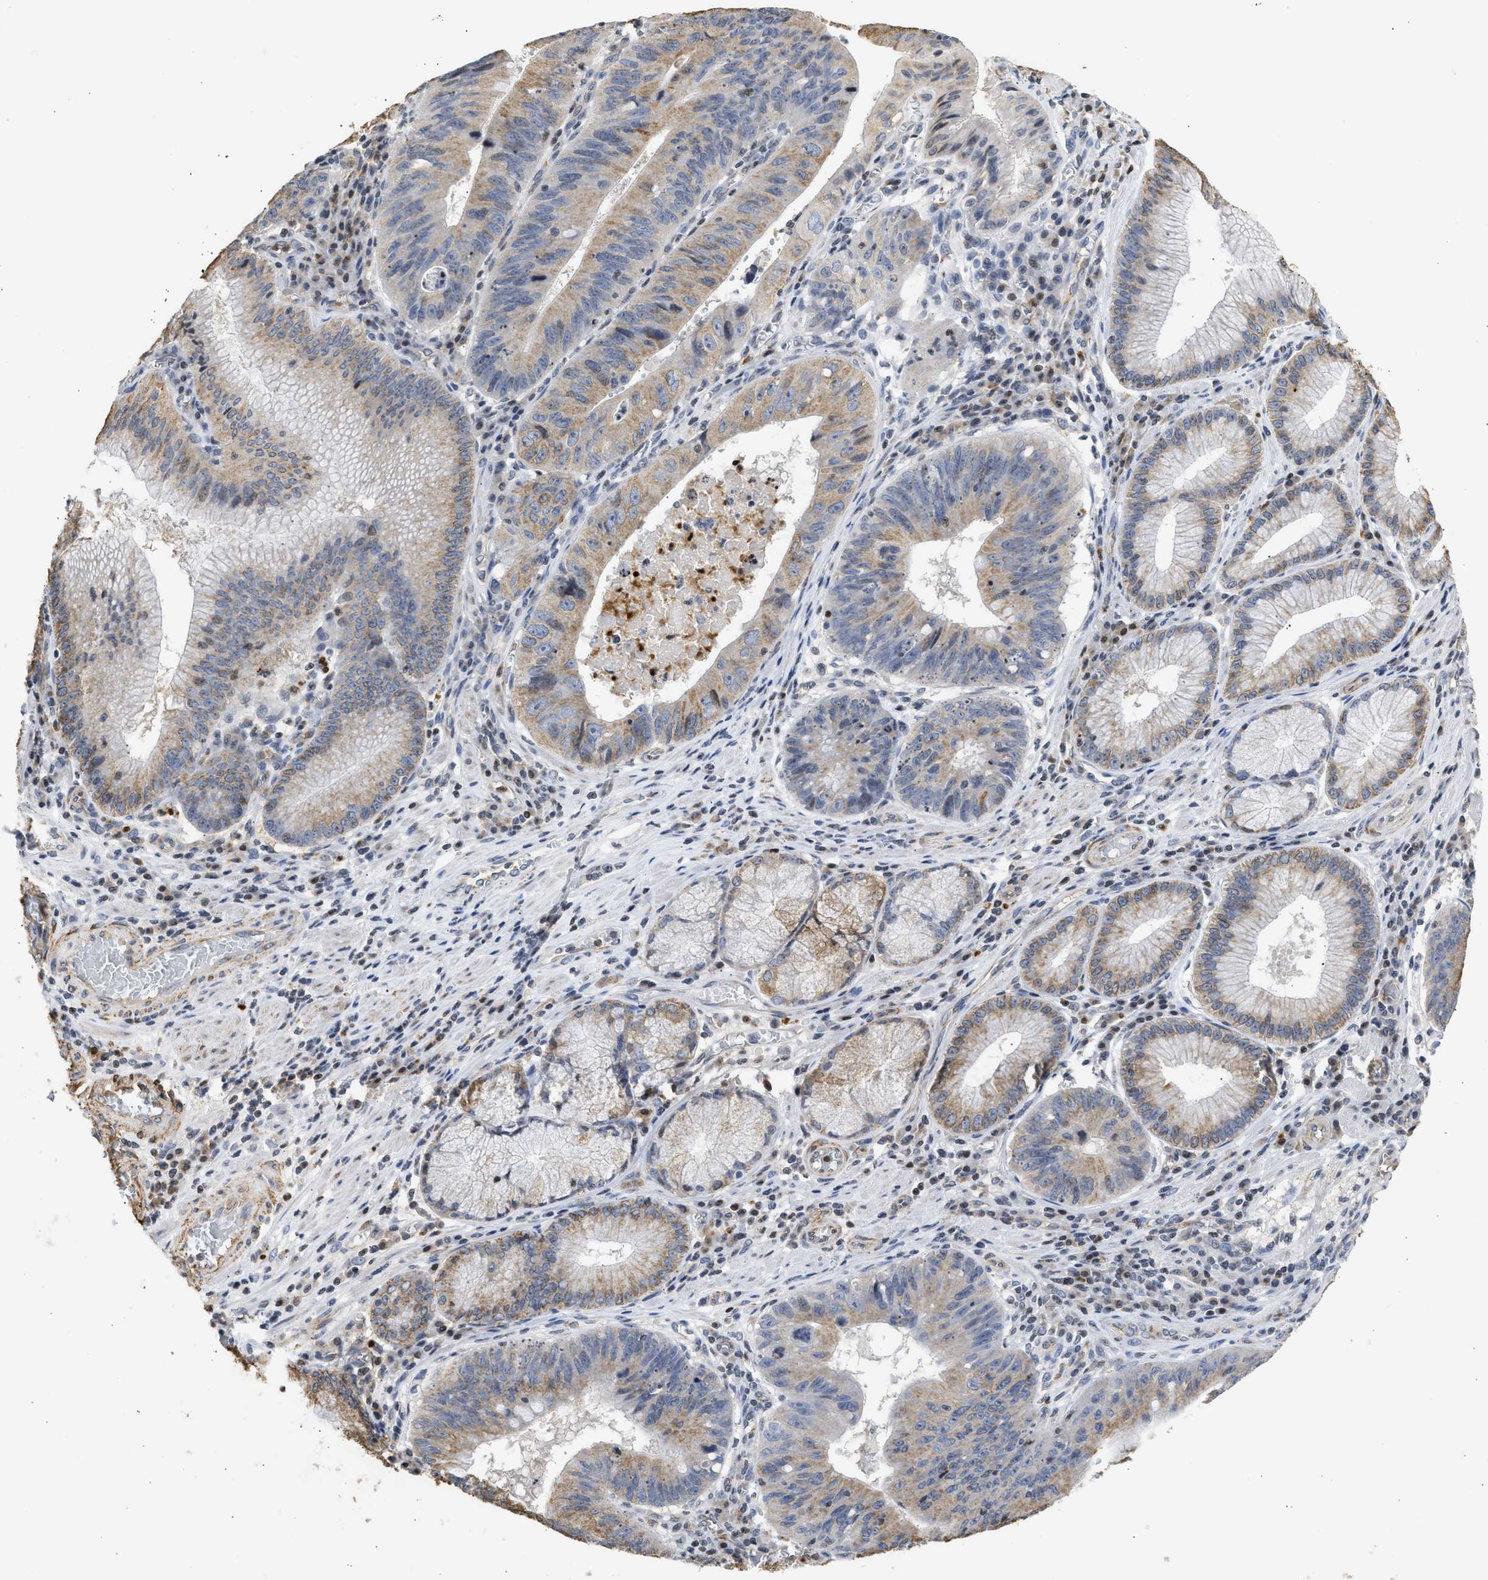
{"staining": {"intensity": "weak", "quantity": "25%-75%", "location": "cytoplasmic/membranous"}, "tissue": "stomach cancer", "cell_type": "Tumor cells", "image_type": "cancer", "snomed": [{"axis": "morphology", "description": "Adenocarcinoma, NOS"}, {"axis": "topography", "description": "Stomach"}], "caption": "Human adenocarcinoma (stomach) stained for a protein (brown) exhibits weak cytoplasmic/membranous positive positivity in approximately 25%-75% of tumor cells.", "gene": "ENSG00000142539", "patient": {"sex": "male", "age": 59}}